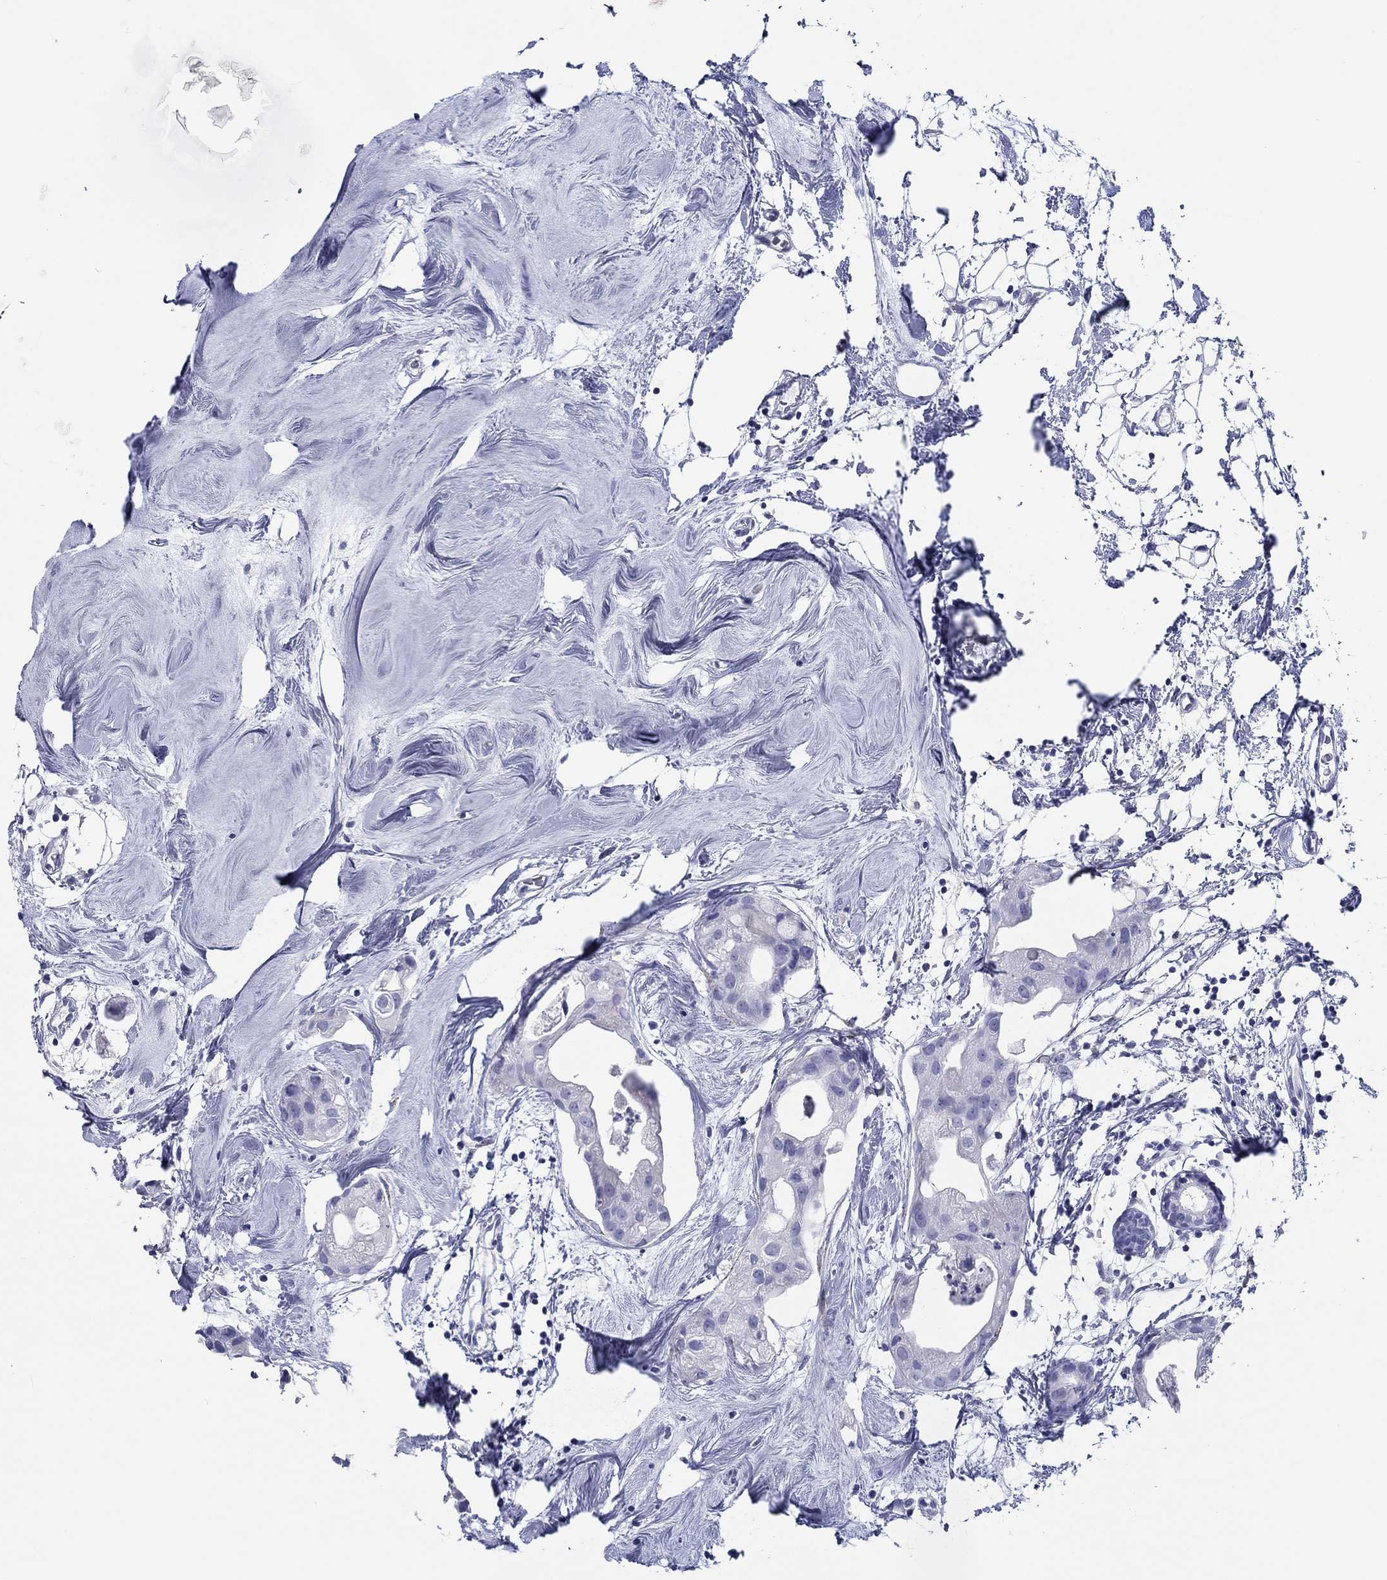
{"staining": {"intensity": "negative", "quantity": "none", "location": "none"}, "tissue": "breast cancer", "cell_type": "Tumor cells", "image_type": "cancer", "snomed": [{"axis": "morphology", "description": "Normal tissue, NOS"}, {"axis": "morphology", "description": "Duct carcinoma"}, {"axis": "topography", "description": "Breast"}], "caption": "Breast cancer was stained to show a protein in brown. There is no significant staining in tumor cells.", "gene": "H1-1", "patient": {"sex": "female", "age": 40}}